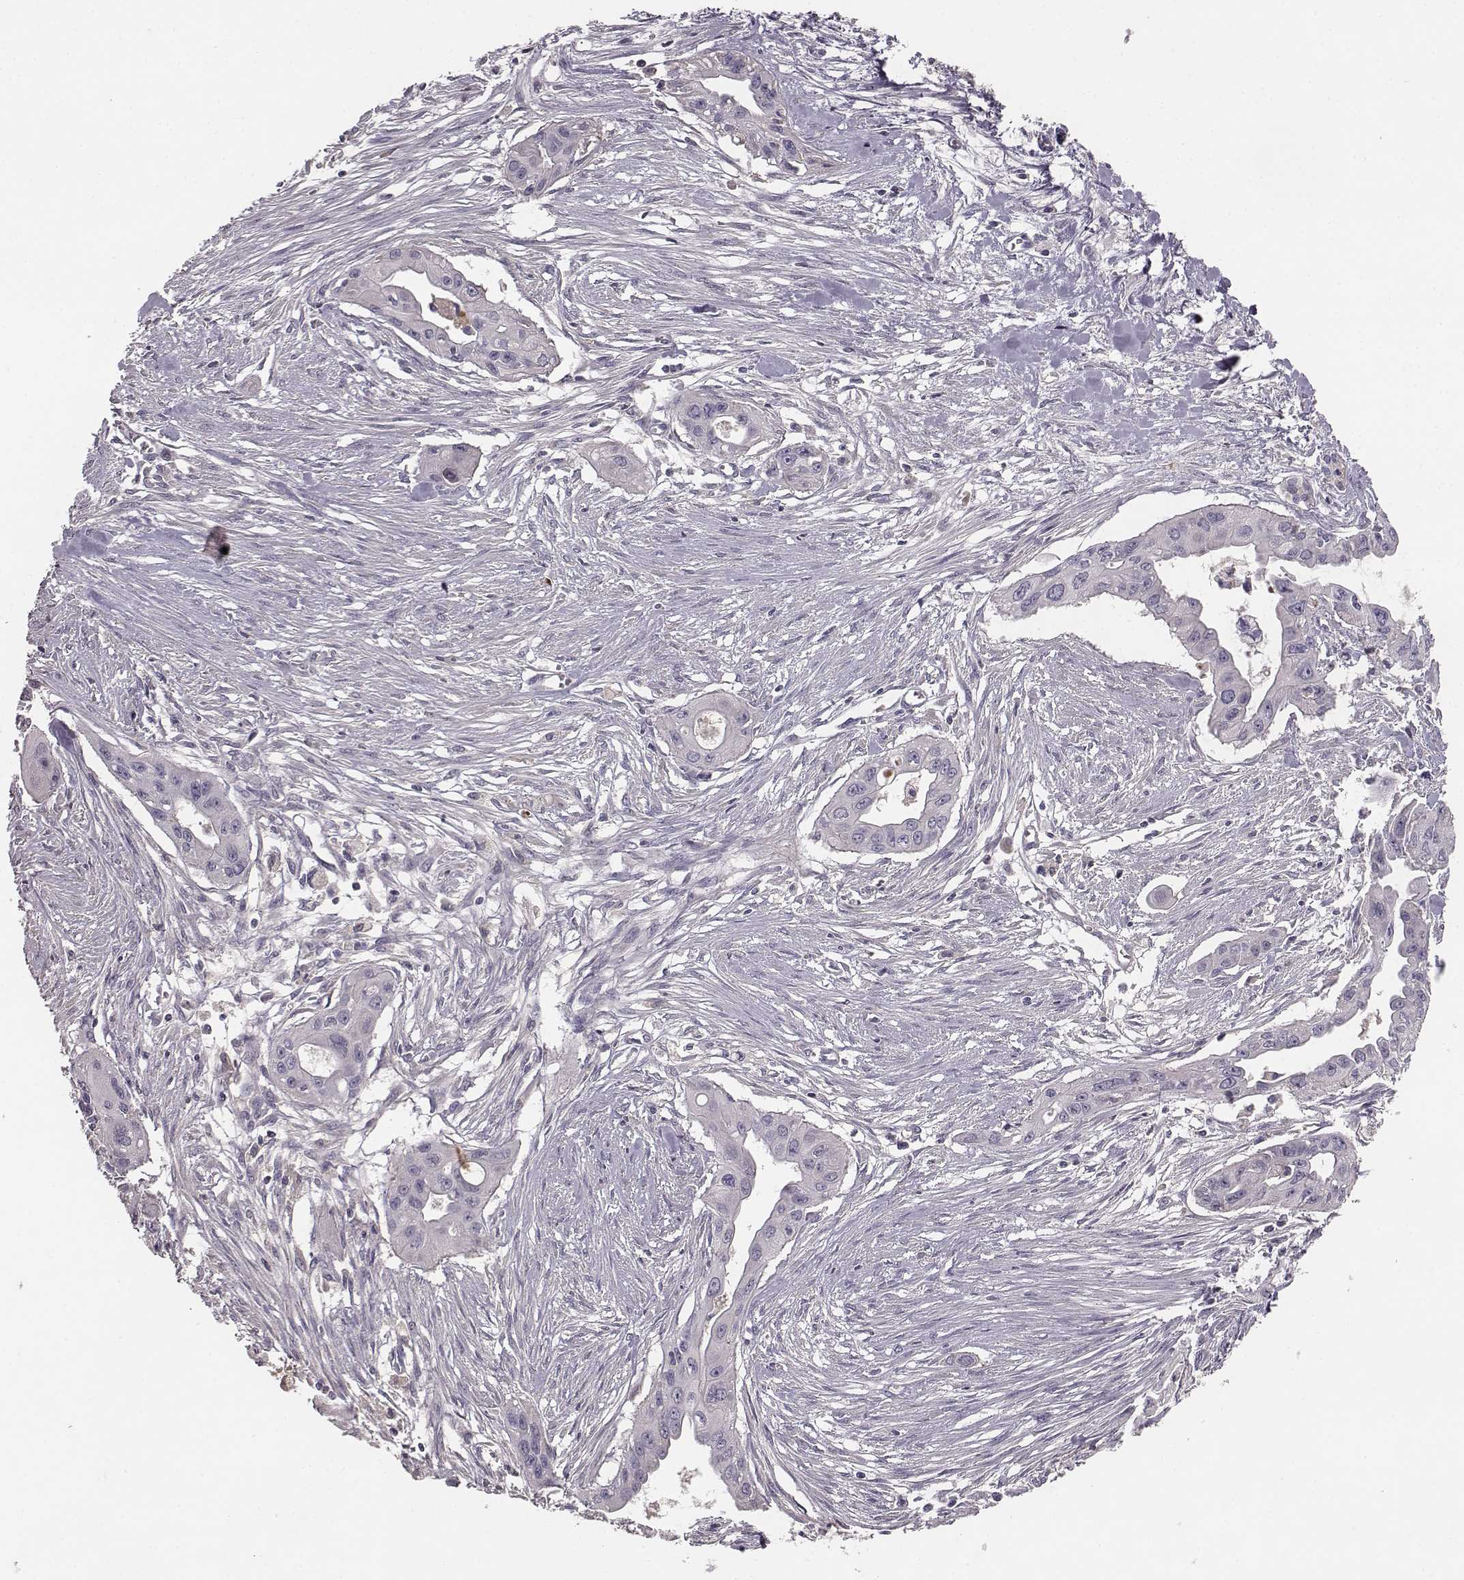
{"staining": {"intensity": "negative", "quantity": "none", "location": "none"}, "tissue": "pancreatic cancer", "cell_type": "Tumor cells", "image_type": "cancer", "snomed": [{"axis": "morphology", "description": "Adenocarcinoma, NOS"}, {"axis": "topography", "description": "Pancreas"}], "caption": "Tumor cells are negative for protein expression in human pancreatic cancer. (Brightfield microscopy of DAB immunohistochemistry (IHC) at high magnification).", "gene": "YJEFN3", "patient": {"sex": "male", "age": 60}}